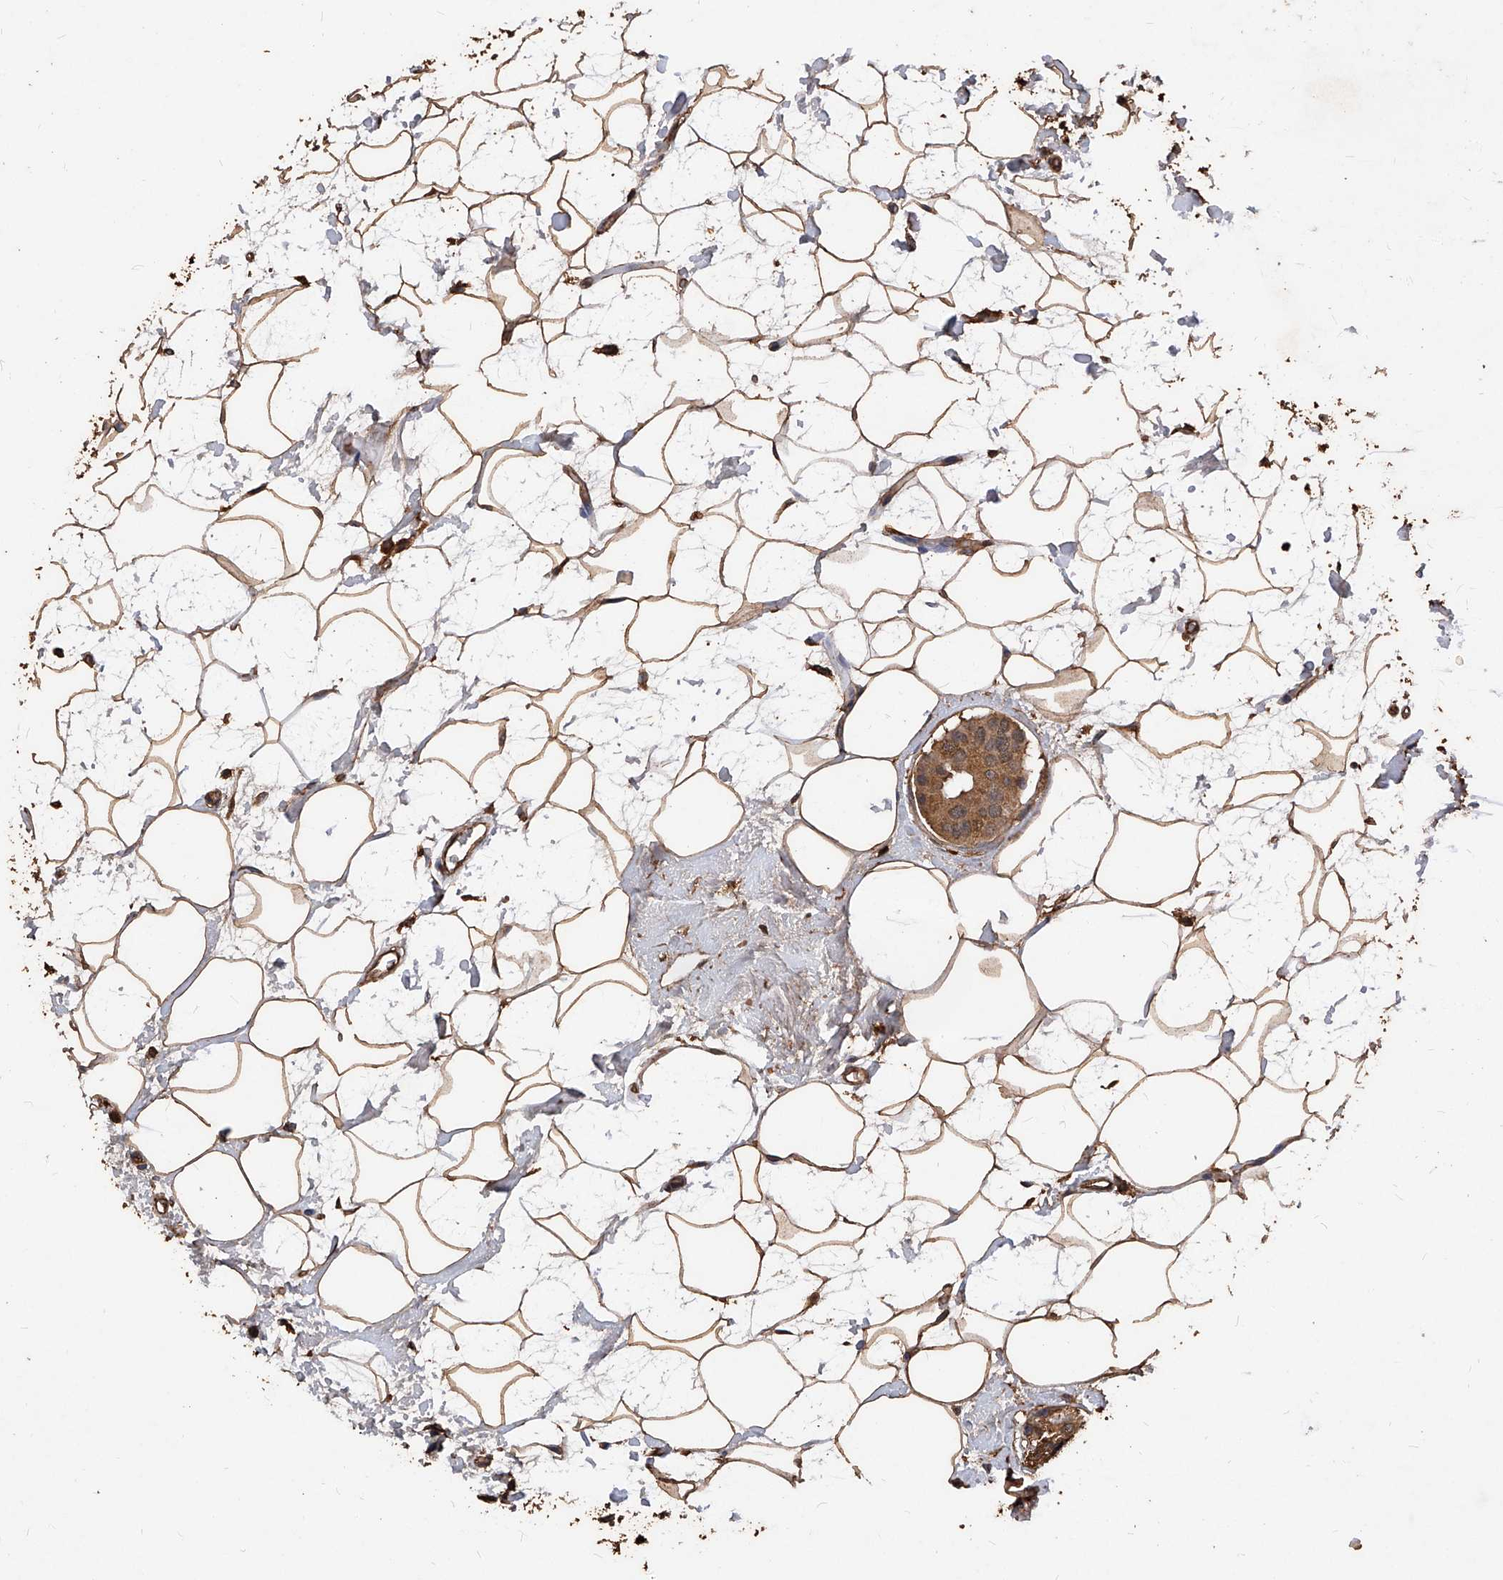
{"staining": {"intensity": "moderate", "quantity": ">75%", "location": "cytoplasmic/membranous"}, "tissue": "breast cancer", "cell_type": "Tumor cells", "image_type": "cancer", "snomed": [{"axis": "morphology", "description": "Normal tissue, NOS"}, {"axis": "morphology", "description": "Duct carcinoma"}, {"axis": "topography", "description": "Breast"}], "caption": "Immunohistochemical staining of human breast cancer reveals moderate cytoplasmic/membranous protein staining in approximately >75% of tumor cells.", "gene": "UCP2", "patient": {"sex": "female", "age": 39}}